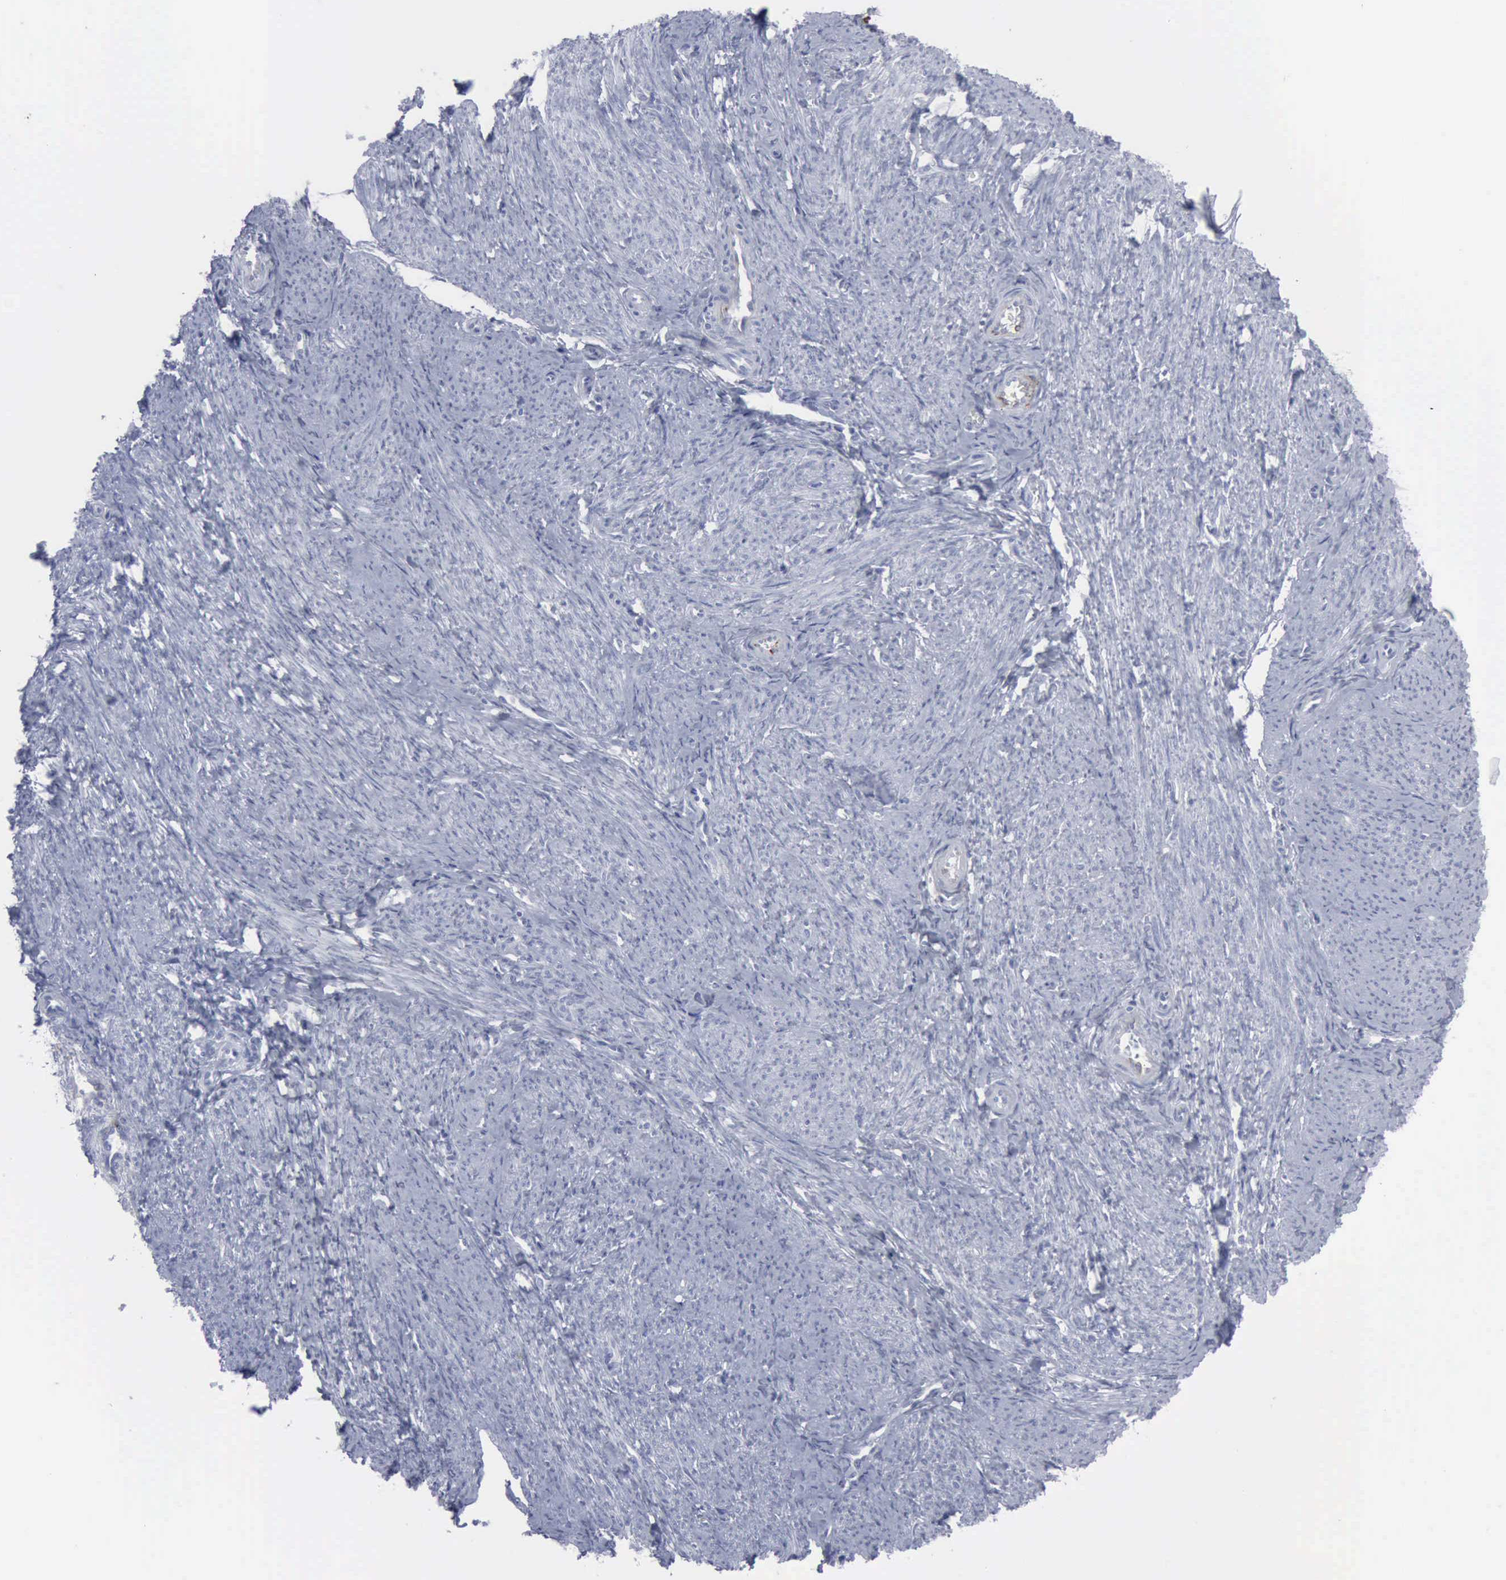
{"staining": {"intensity": "negative", "quantity": "none", "location": "none"}, "tissue": "smooth muscle", "cell_type": "Smooth muscle cells", "image_type": "normal", "snomed": [{"axis": "morphology", "description": "Normal tissue, NOS"}, {"axis": "topography", "description": "Smooth muscle"}, {"axis": "topography", "description": "Cervix"}], "caption": "Protein analysis of unremarkable smooth muscle demonstrates no significant staining in smooth muscle cells. (DAB immunohistochemistry, high magnification).", "gene": "VCAM1", "patient": {"sex": "female", "age": 70}}